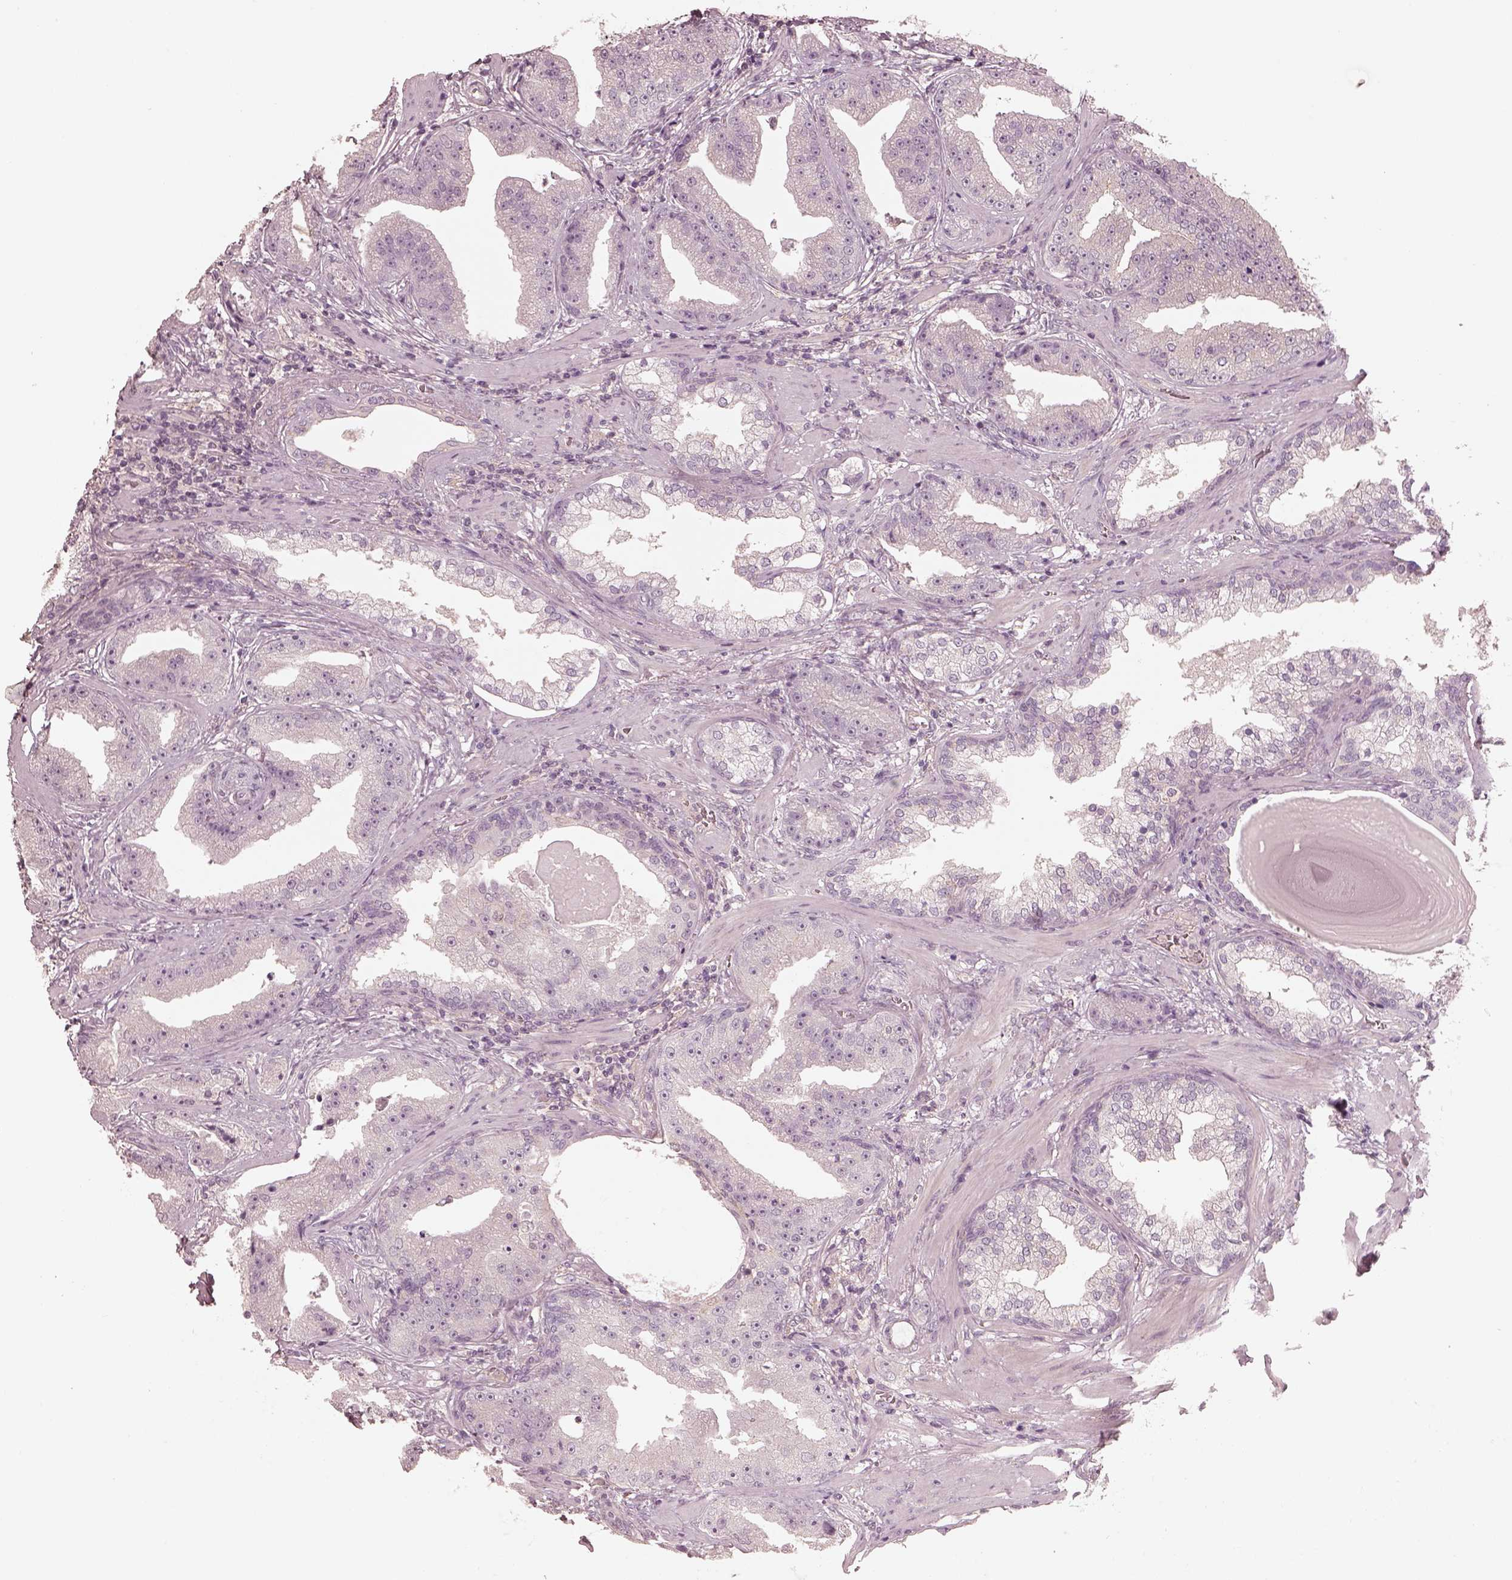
{"staining": {"intensity": "negative", "quantity": "none", "location": "none"}, "tissue": "prostate cancer", "cell_type": "Tumor cells", "image_type": "cancer", "snomed": [{"axis": "morphology", "description": "Adenocarcinoma, Low grade"}, {"axis": "topography", "description": "Prostate"}], "caption": "Tumor cells are negative for brown protein staining in prostate adenocarcinoma (low-grade).", "gene": "PRKACG", "patient": {"sex": "male", "age": 62}}